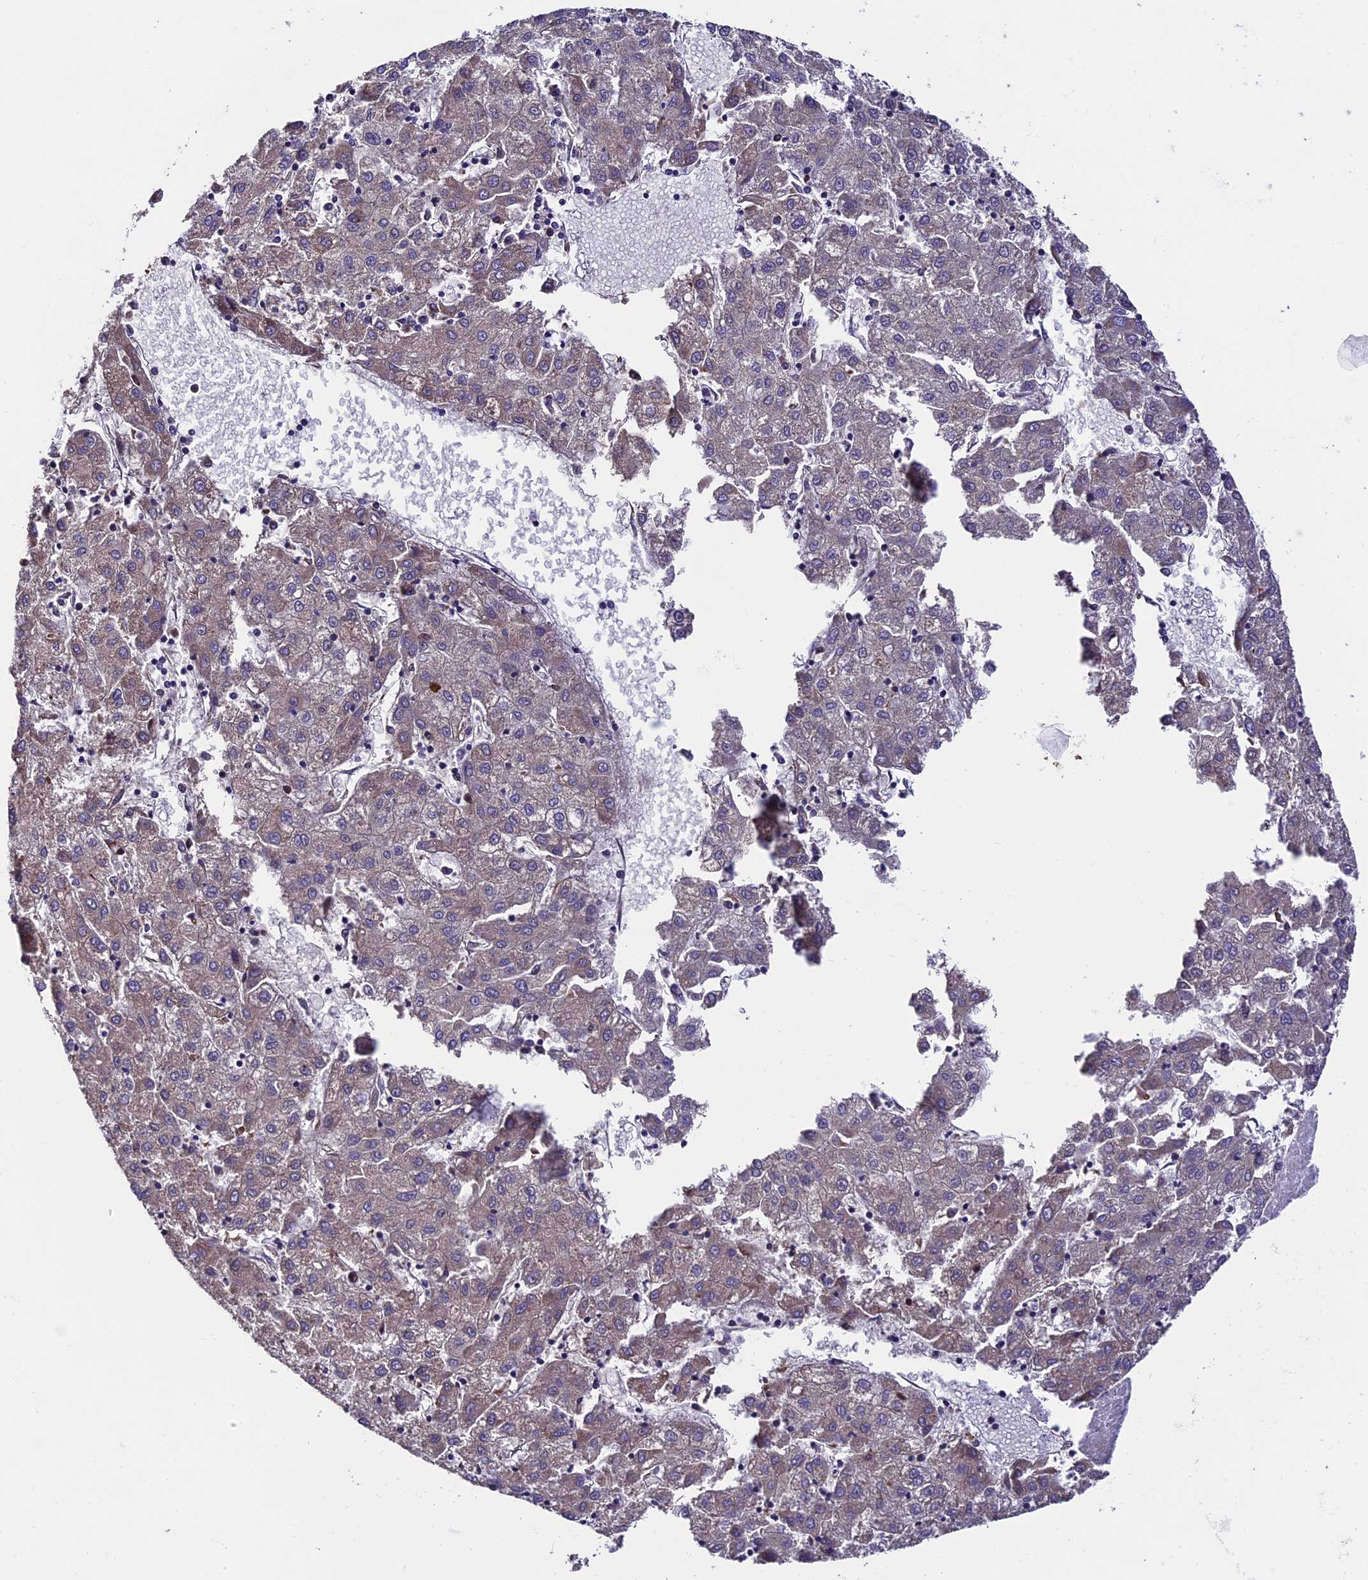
{"staining": {"intensity": "weak", "quantity": "25%-75%", "location": "cytoplasmic/membranous"}, "tissue": "liver cancer", "cell_type": "Tumor cells", "image_type": "cancer", "snomed": [{"axis": "morphology", "description": "Carcinoma, Hepatocellular, NOS"}, {"axis": "topography", "description": "Liver"}], "caption": "An image of liver cancer (hepatocellular carcinoma) stained for a protein exhibits weak cytoplasmic/membranous brown staining in tumor cells. (Stains: DAB in brown, nuclei in blue, Microscopy: brightfield microscopy at high magnification).", "gene": "BTBD3", "patient": {"sex": "male", "age": 72}}